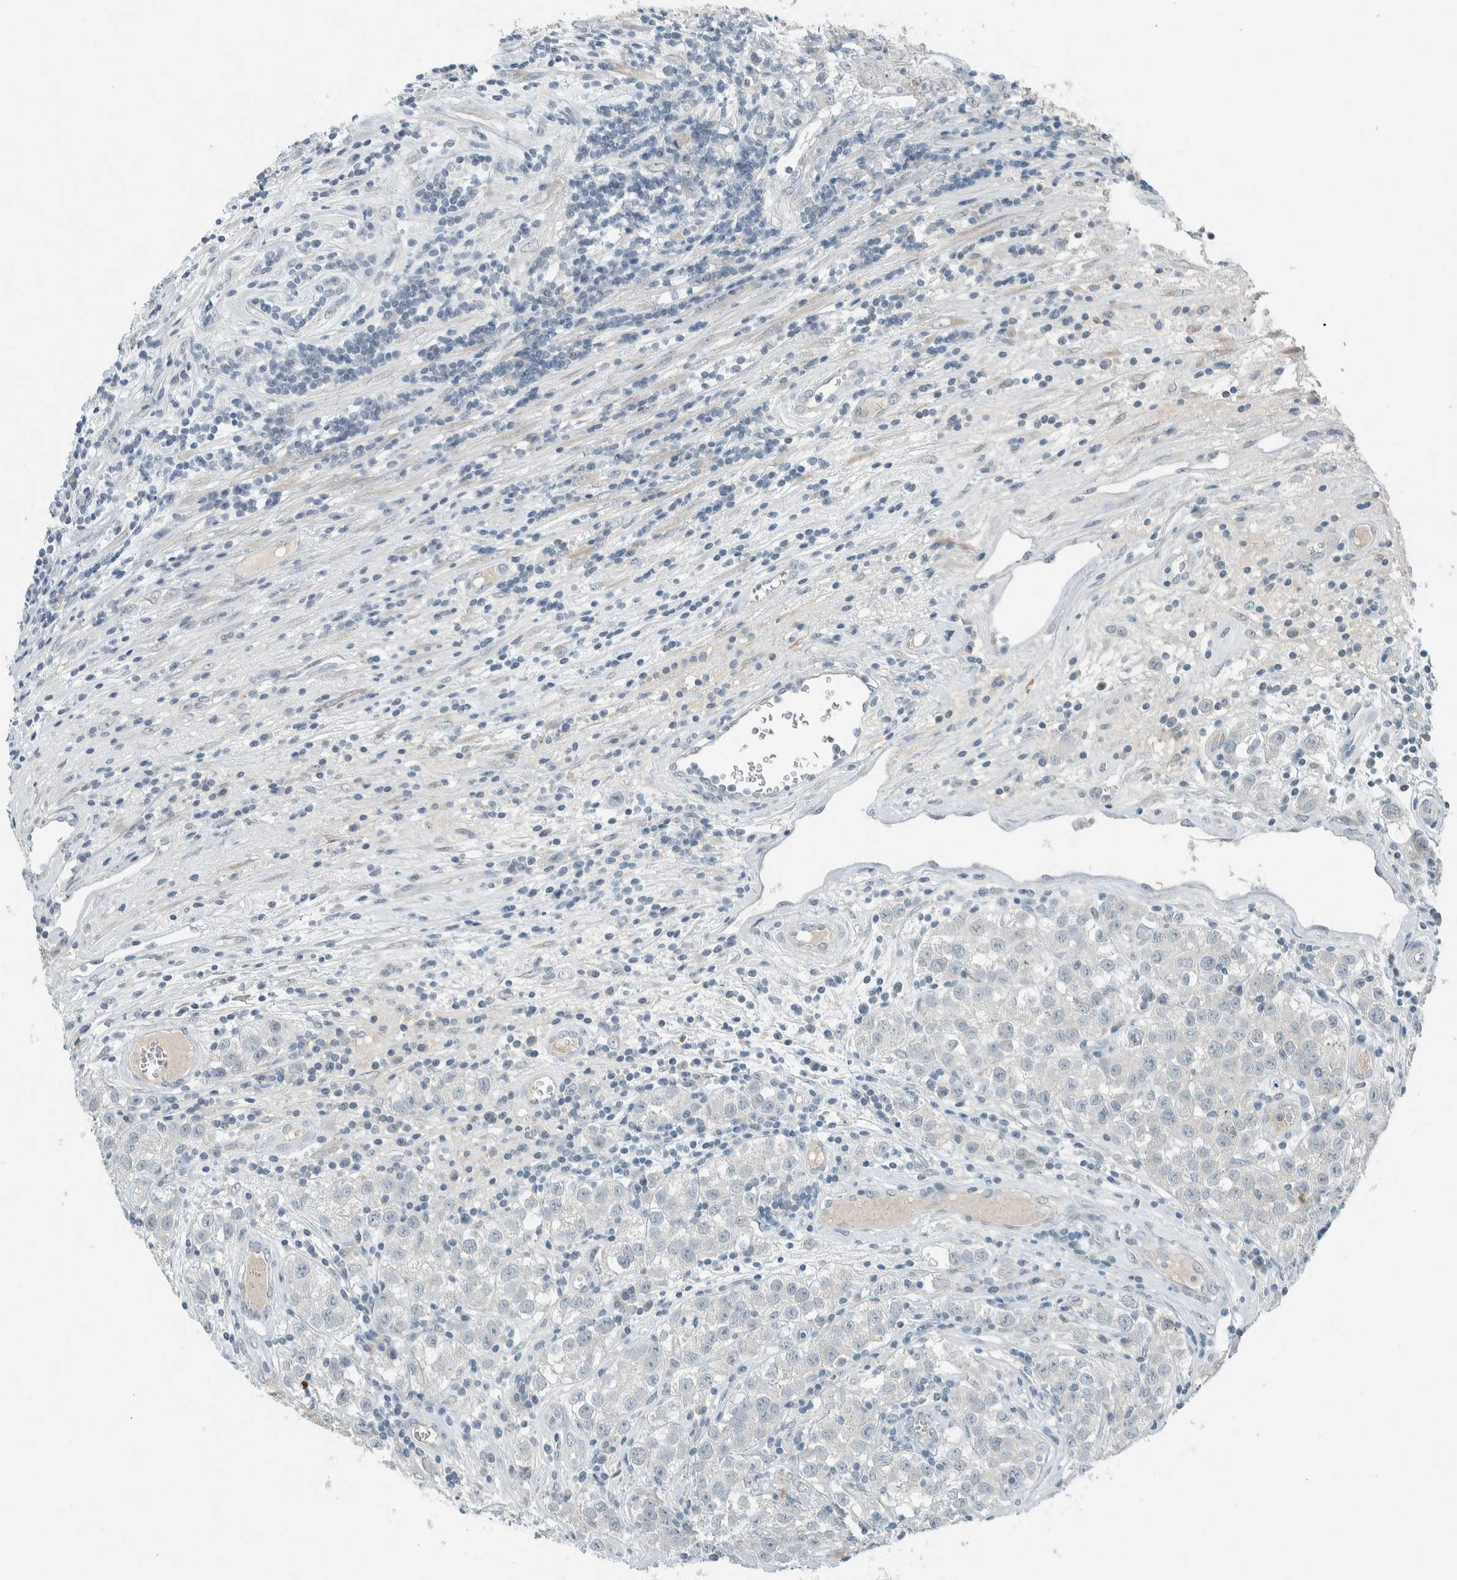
{"staining": {"intensity": "negative", "quantity": "none", "location": "none"}, "tissue": "testis cancer", "cell_type": "Tumor cells", "image_type": "cancer", "snomed": [{"axis": "morphology", "description": "Seminoma, NOS"}, {"axis": "morphology", "description": "Carcinoma, Embryonal, NOS"}, {"axis": "topography", "description": "Testis"}], "caption": "This is a micrograph of IHC staining of testis embryonal carcinoma, which shows no expression in tumor cells. (DAB immunohistochemistry (IHC) with hematoxylin counter stain).", "gene": "CERCAM", "patient": {"sex": "male", "age": 43}}